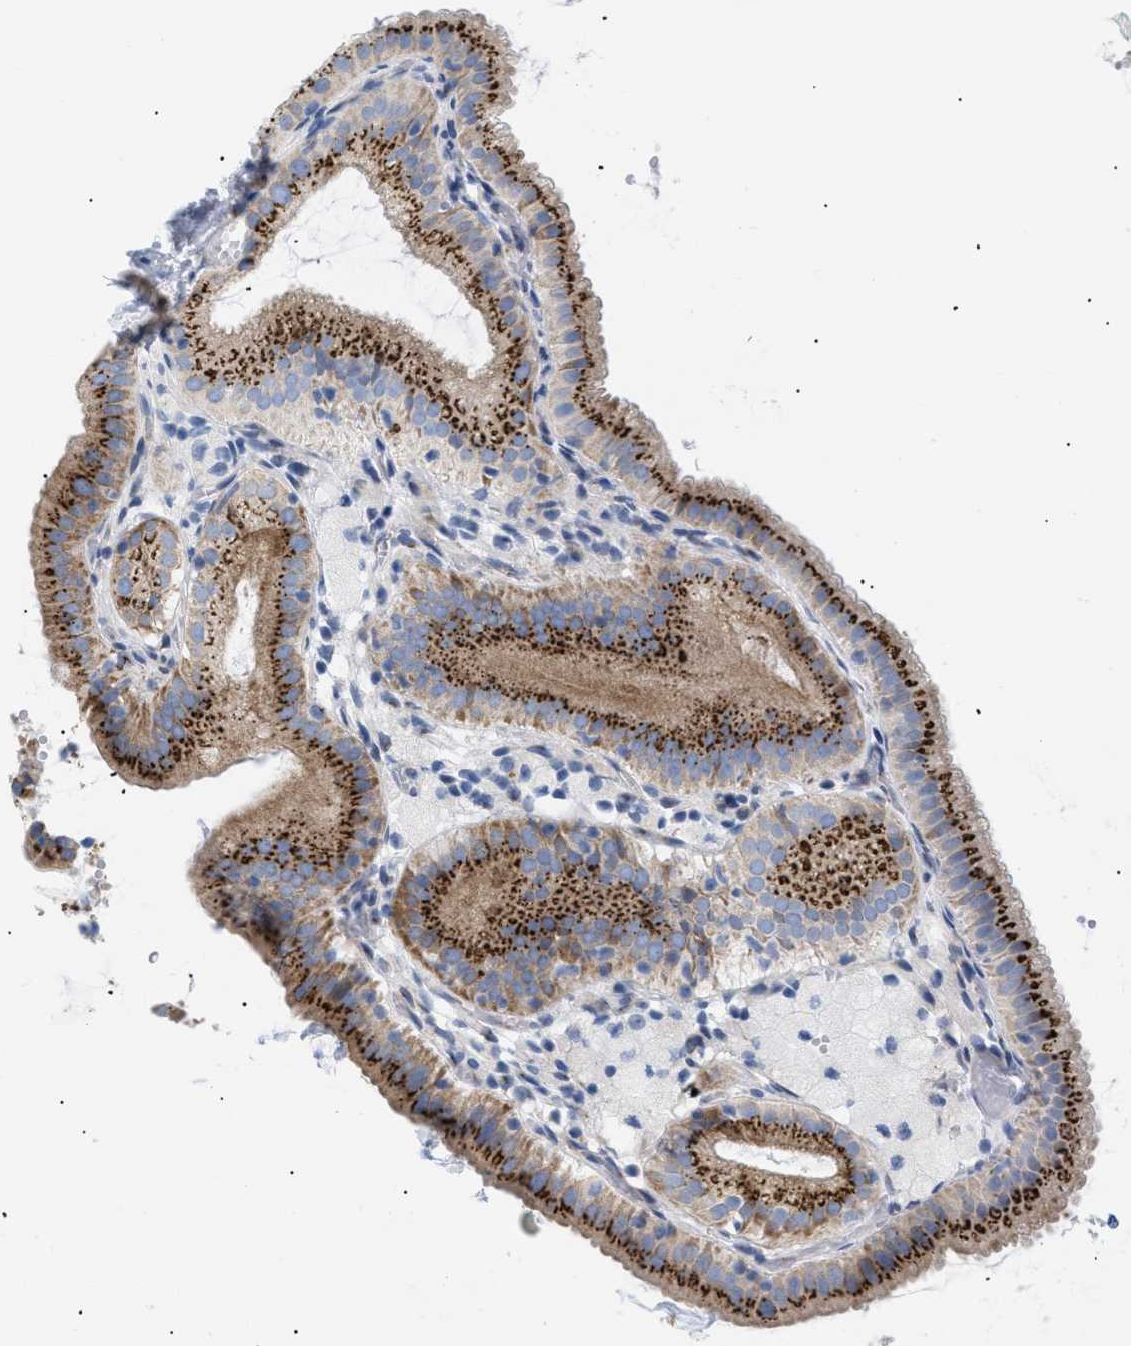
{"staining": {"intensity": "strong", "quantity": ">75%", "location": "cytoplasmic/membranous"}, "tissue": "gallbladder", "cell_type": "Glandular cells", "image_type": "normal", "snomed": [{"axis": "morphology", "description": "Normal tissue, NOS"}, {"axis": "topography", "description": "Gallbladder"}], "caption": "DAB (3,3'-diaminobenzidine) immunohistochemical staining of unremarkable gallbladder shows strong cytoplasmic/membranous protein staining in approximately >75% of glandular cells. The protein of interest is shown in brown color, while the nuclei are stained blue.", "gene": "TMEM17", "patient": {"sex": "male", "age": 54}}